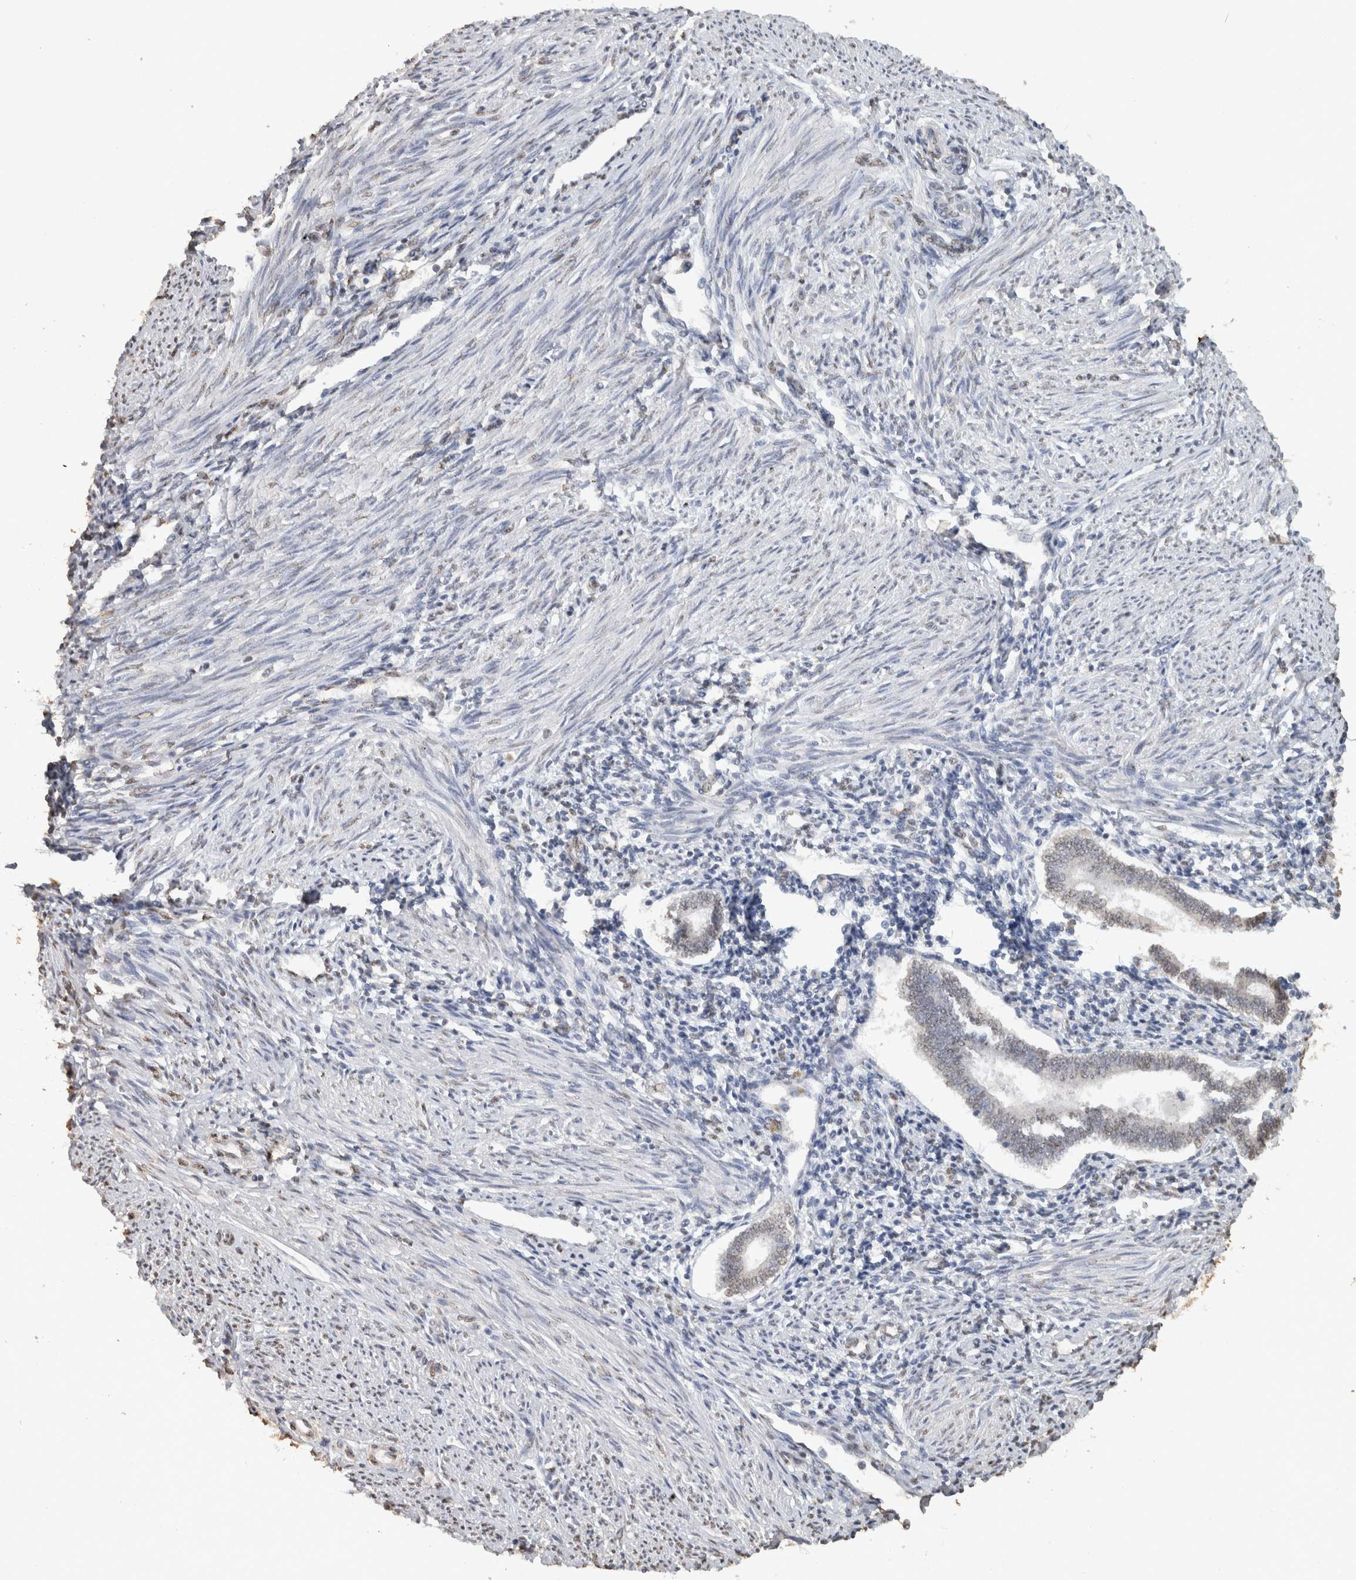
{"staining": {"intensity": "negative", "quantity": "none", "location": "none"}, "tissue": "endometrium", "cell_type": "Cells in endometrial stroma", "image_type": "normal", "snomed": [{"axis": "morphology", "description": "Normal tissue, NOS"}, {"axis": "topography", "description": "Endometrium"}], "caption": "The histopathology image displays no significant positivity in cells in endometrial stroma of endometrium. (Brightfield microscopy of DAB (3,3'-diaminobenzidine) immunohistochemistry at high magnification).", "gene": "HAND2", "patient": {"sex": "female", "age": 42}}